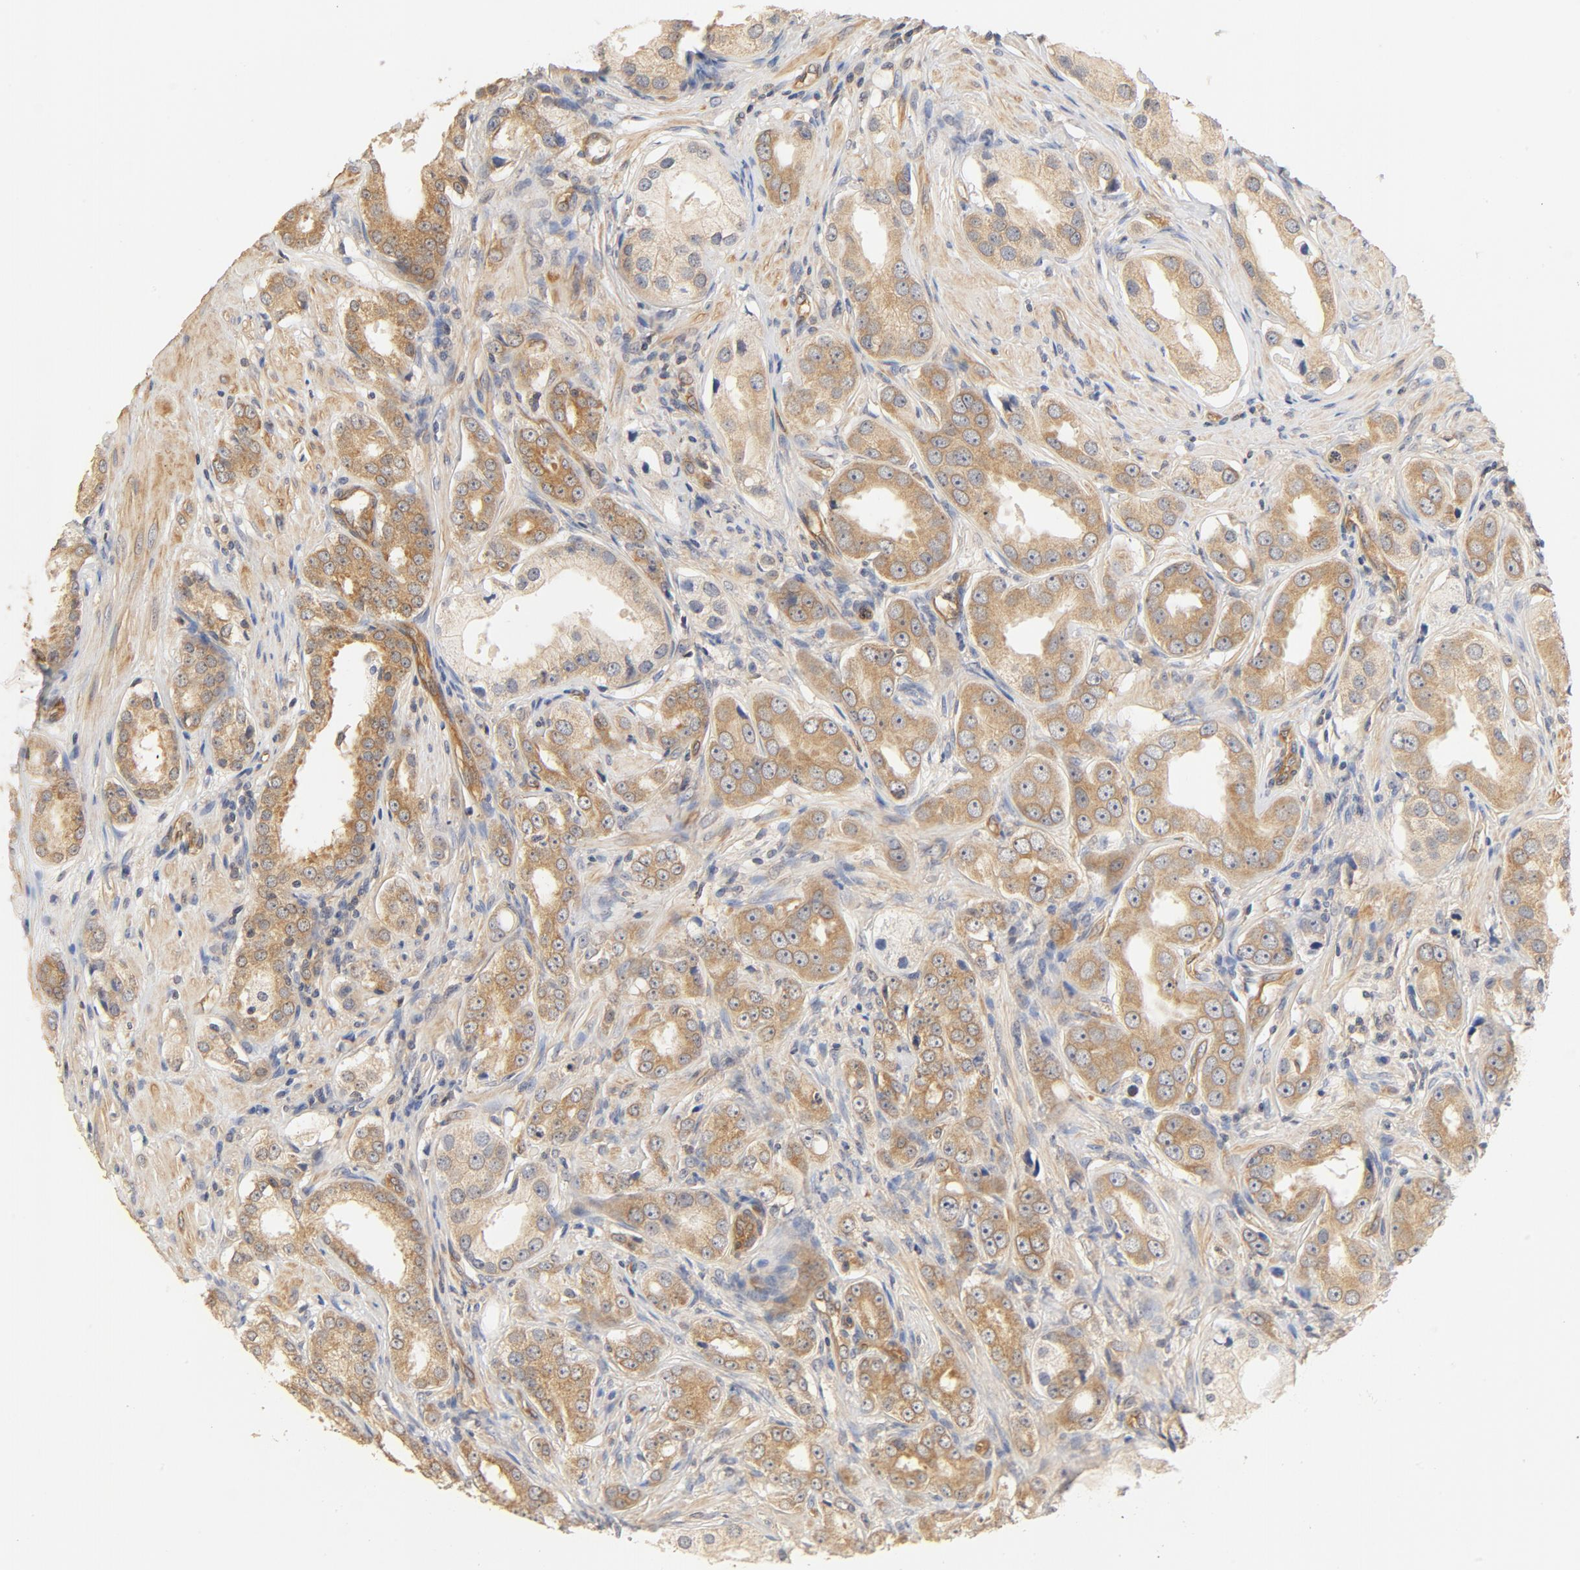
{"staining": {"intensity": "moderate", "quantity": ">75%", "location": "cytoplasmic/membranous"}, "tissue": "prostate cancer", "cell_type": "Tumor cells", "image_type": "cancer", "snomed": [{"axis": "morphology", "description": "Adenocarcinoma, Medium grade"}, {"axis": "topography", "description": "Prostate"}], "caption": "Prostate adenocarcinoma (medium-grade) stained with a brown dye reveals moderate cytoplasmic/membranous positive positivity in about >75% of tumor cells.", "gene": "UBE2J1", "patient": {"sex": "male", "age": 53}}